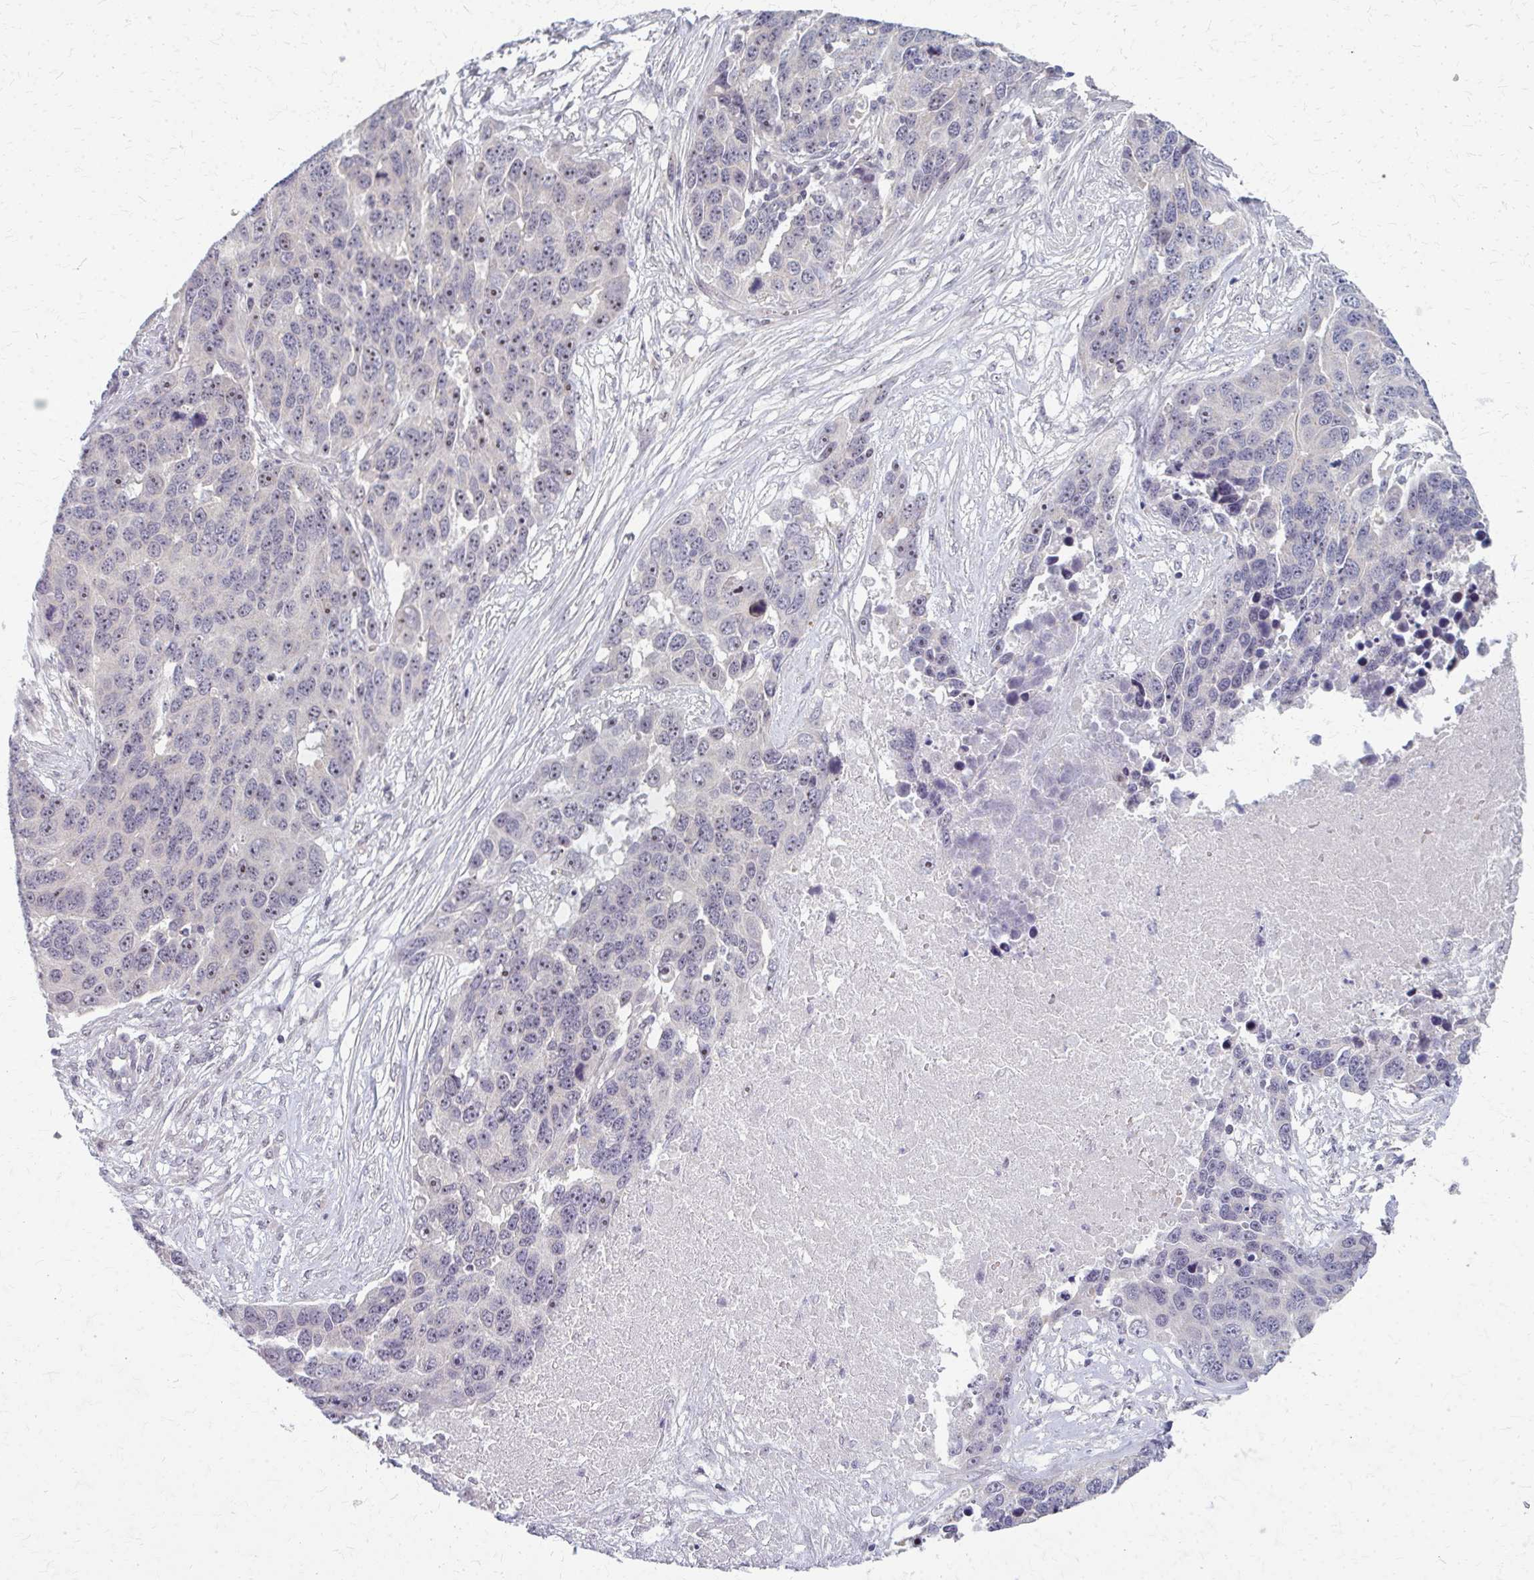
{"staining": {"intensity": "weak", "quantity": "<25%", "location": "nuclear"}, "tissue": "ovarian cancer", "cell_type": "Tumor cells", "image_type": "cancer", "snomed": [{"axis": "morphology", "description": "Cystadenocarcinoma, serous, NOS"}, {"axis": "topography", "description": "Ovary"}], "caption": "Human ovarian cancer (serous cystadenocarcinoma) stained for a protein using immunohistochemistry displays no positivity in tumor cells.", "gene": "NUDT16", "patient": {"sex": "female", "age": 76}}